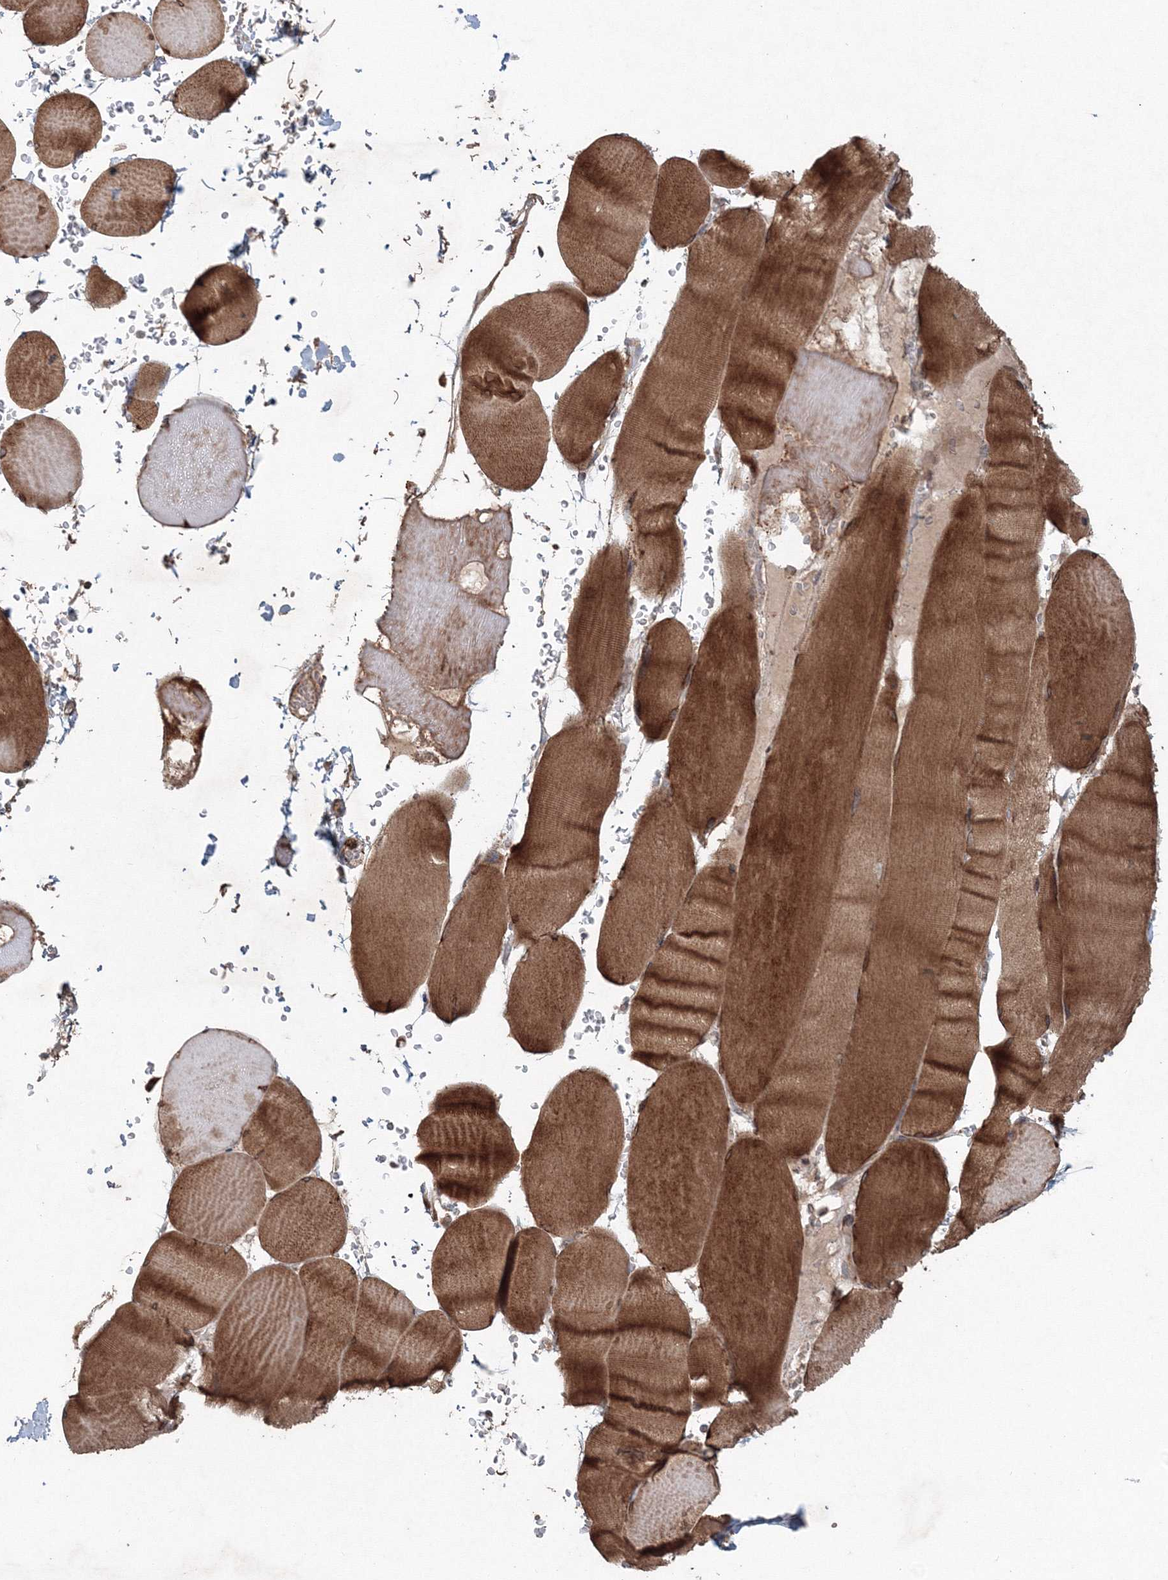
{"staining": {"intensity": "strong", "quantity": ">75%", "location": "cytoplasmic/membranous"}, "tissue": "skeletal muscle", "cell_type": "Myocytes", "image_type": "normal", "snomed": [{"axis": "morphology", "description": "Normal tissue, NOS"}, {"axis": "topography", "description": "Skeletal muscle"}, {"axis": "topography", "description": "Head-Neck"}], "caption": "Skeletal muscle stained with immunohistochemistry (IHC) exhibits strong cytoplasmic/membranous positivity in approximately >75% of myocytes.", "gene": "ANAPC16", "patient": {"sex": "male", "age": 66}}